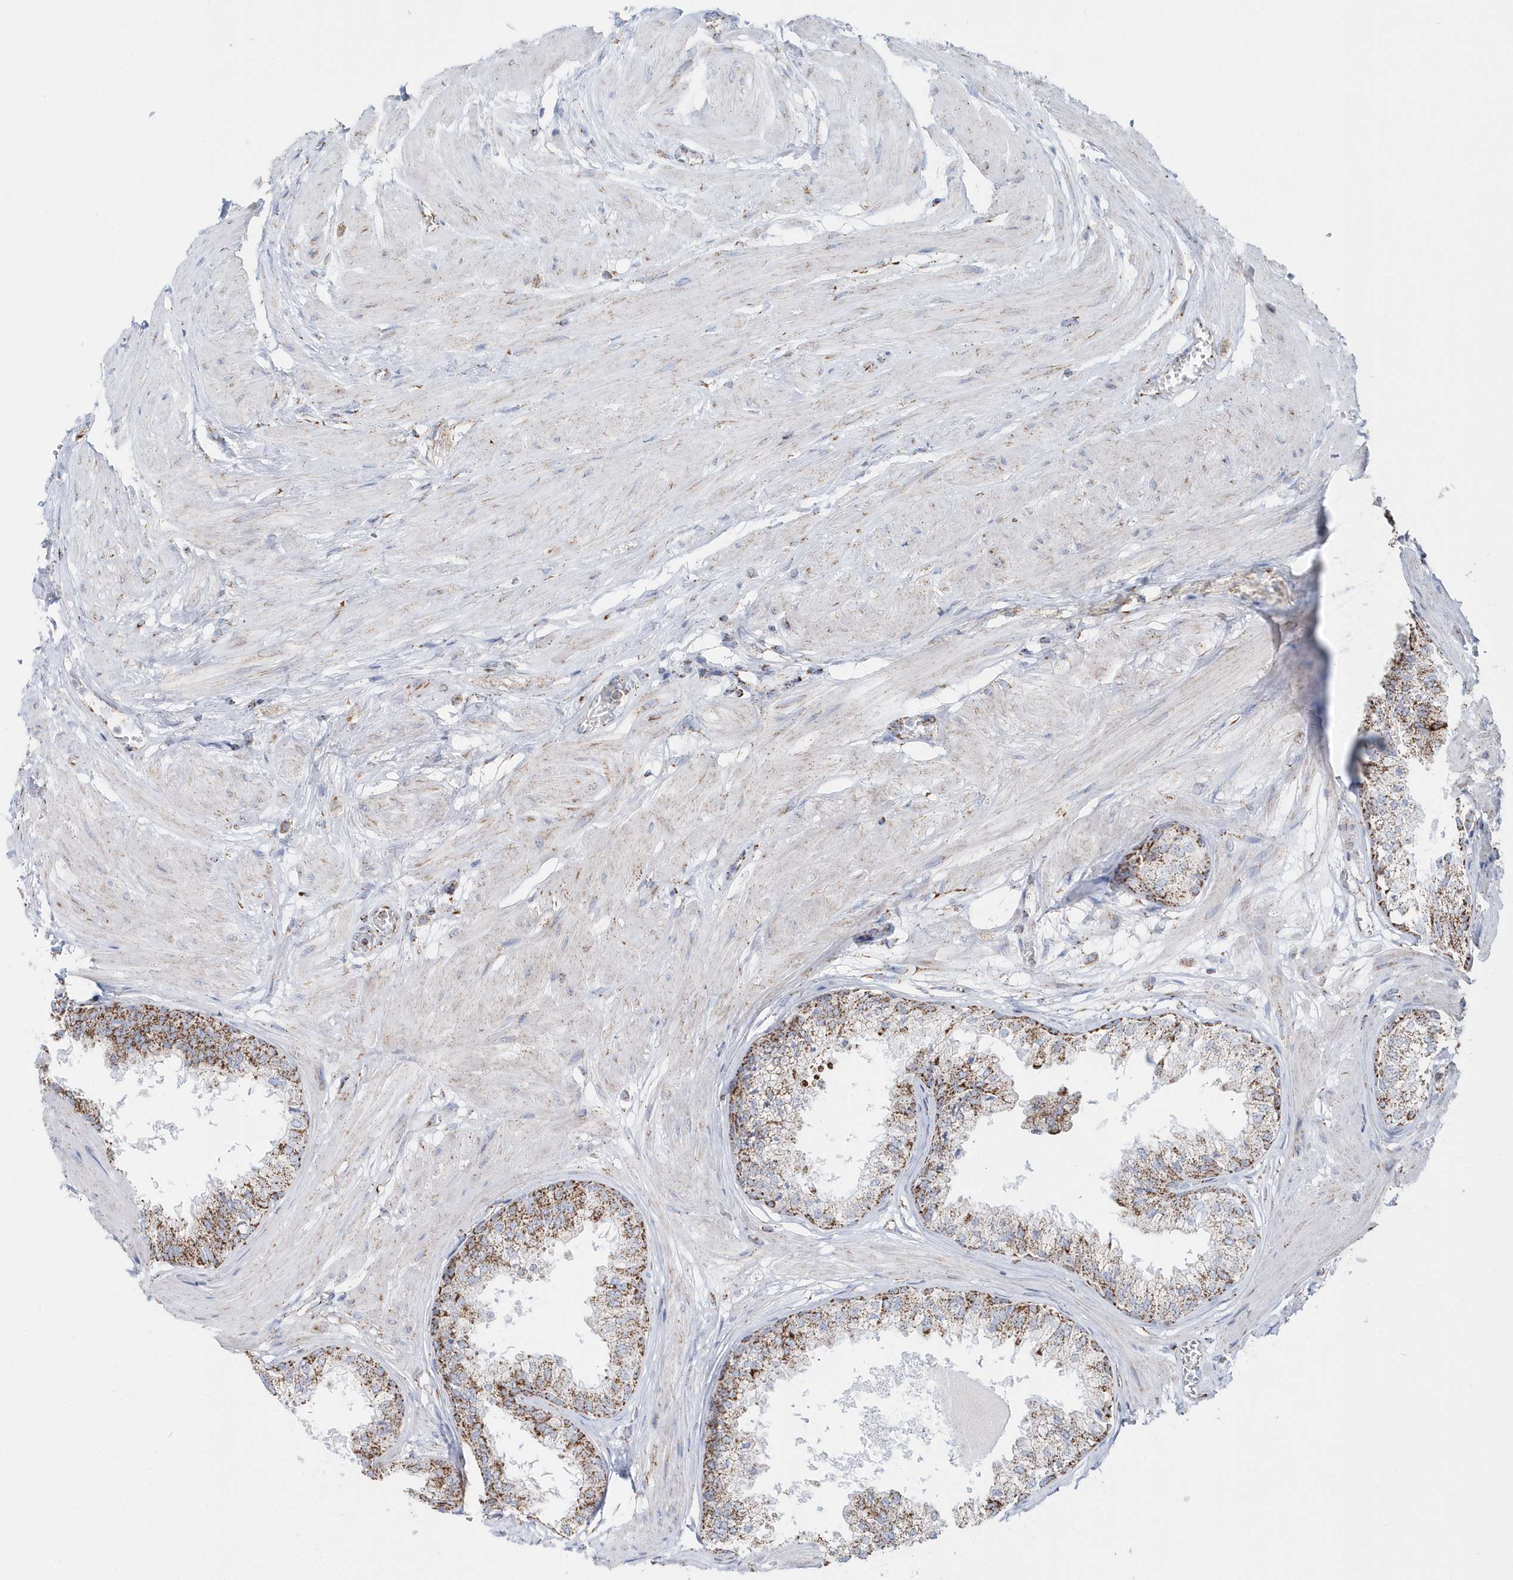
{"staining": {"intensity": "moderate", "quantity": ">75%", "location": "cytoplasmic/membranous"}, "tissue": "prostate", "cell_type": "Glandular cells", "image_type": "normal", "snomed": [{"axis": "morphology", "description": "Normal tissue, NOS"}, {"axis": "topography", "description": "Prostate"}], "caption": "IHC micrograph of benign human prostate stained for a protein (brown), which demonstrates medium levels of moderate cytoplasmic/membranous positivity in approximately >75% of glandular cells.", "gene": "TMCO6", "patient": {"sex": "male", "age": 48}}